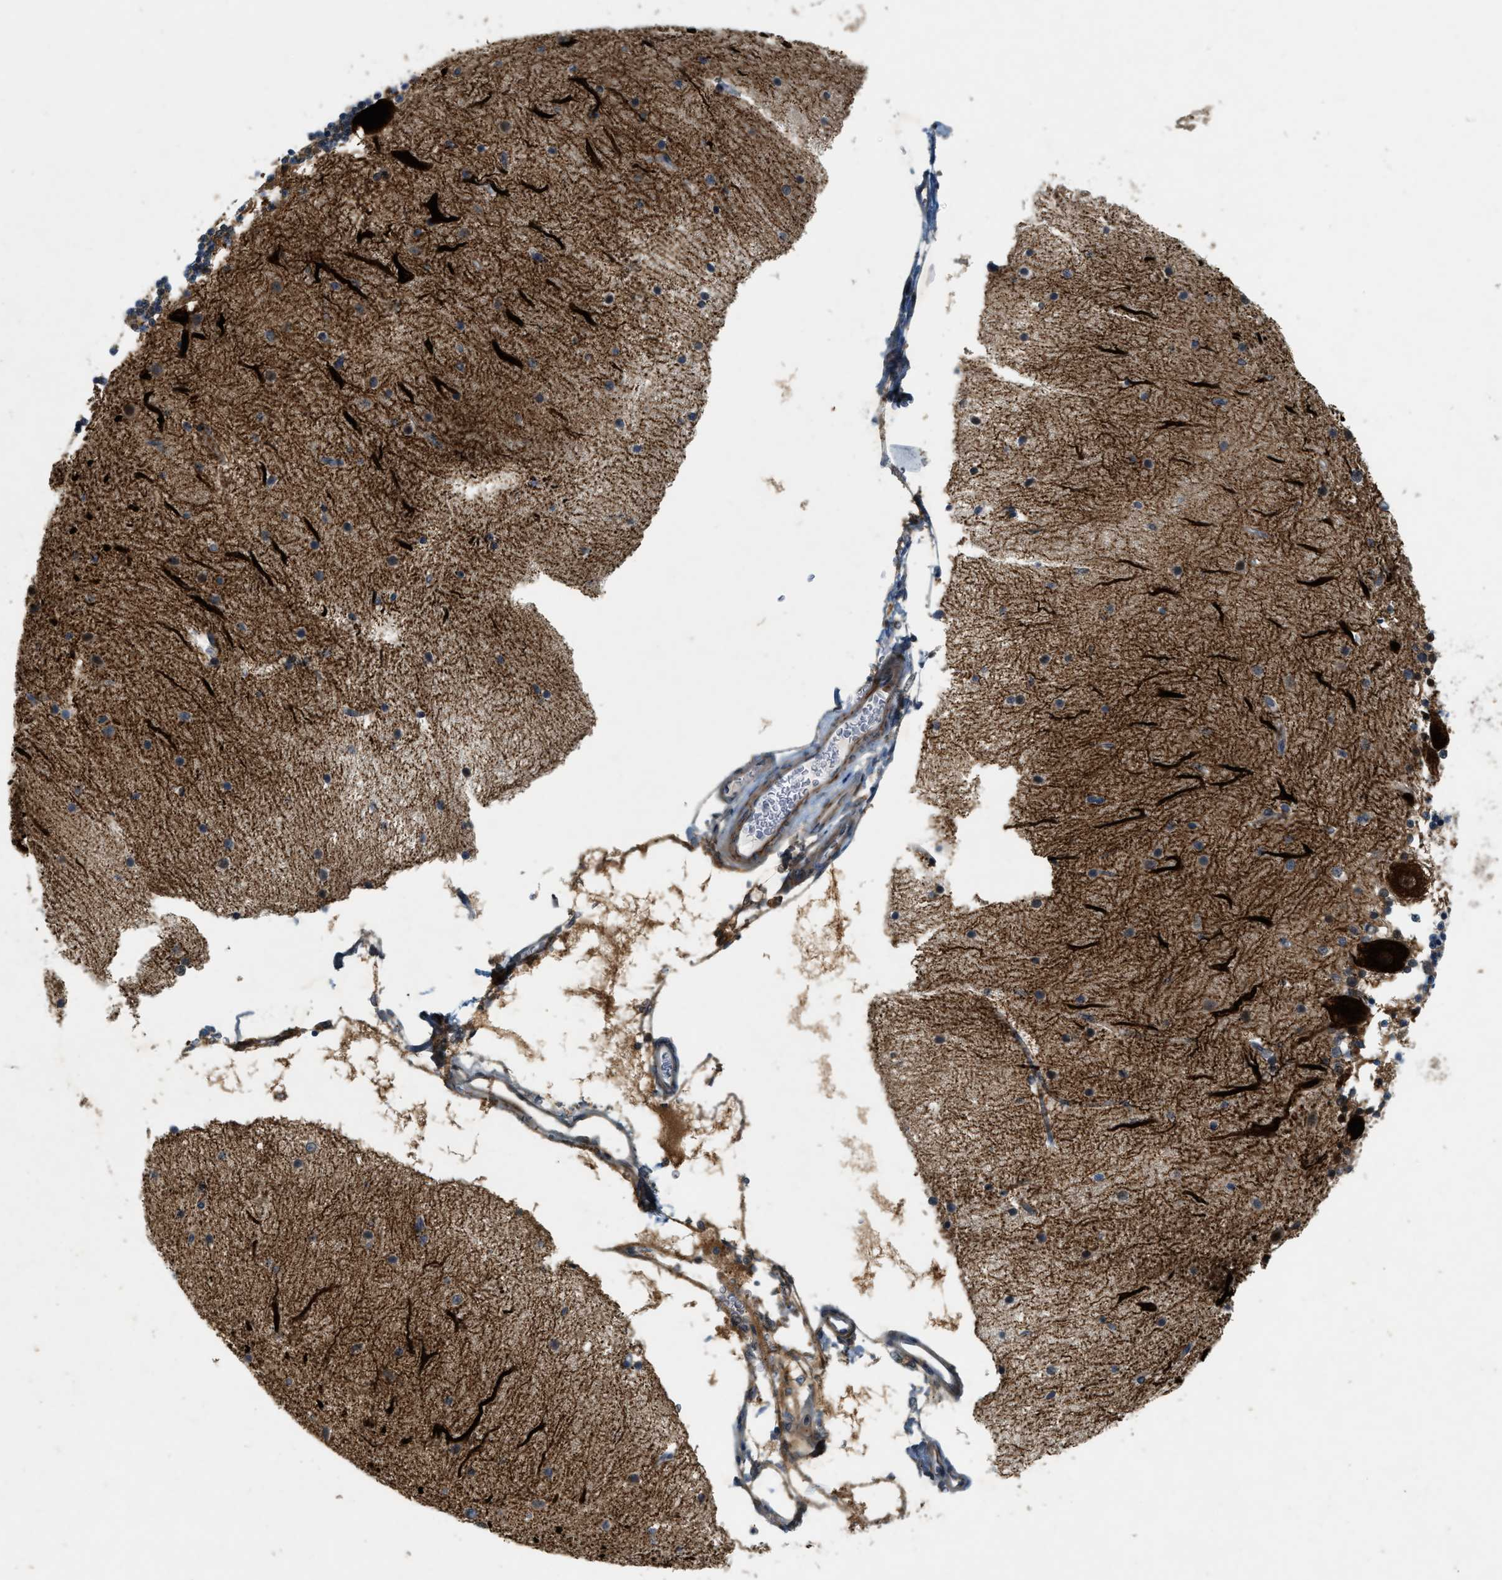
{"staining": {"intensity": "moderate", "quantity": ">75%", "location": "cytoplasmic/membranous"}, "tissue": "cerebellum", "cell_type": "Cells in granular layer", "image_type": "normal", "snomed": [{"axis": "morphology", "description": "Normal tissue, NOS"}, {"axis": "topography", "description": "Cerebellum"}], "caption": "This is an image of immunohistochemistry (IHC) staining of normal cerebellum, which shows moderate expression in the cytoplasmic/membranous of cells in granular layer.", "gene": "PDCL3", "patient": {"sex": "female", "age": 54}}